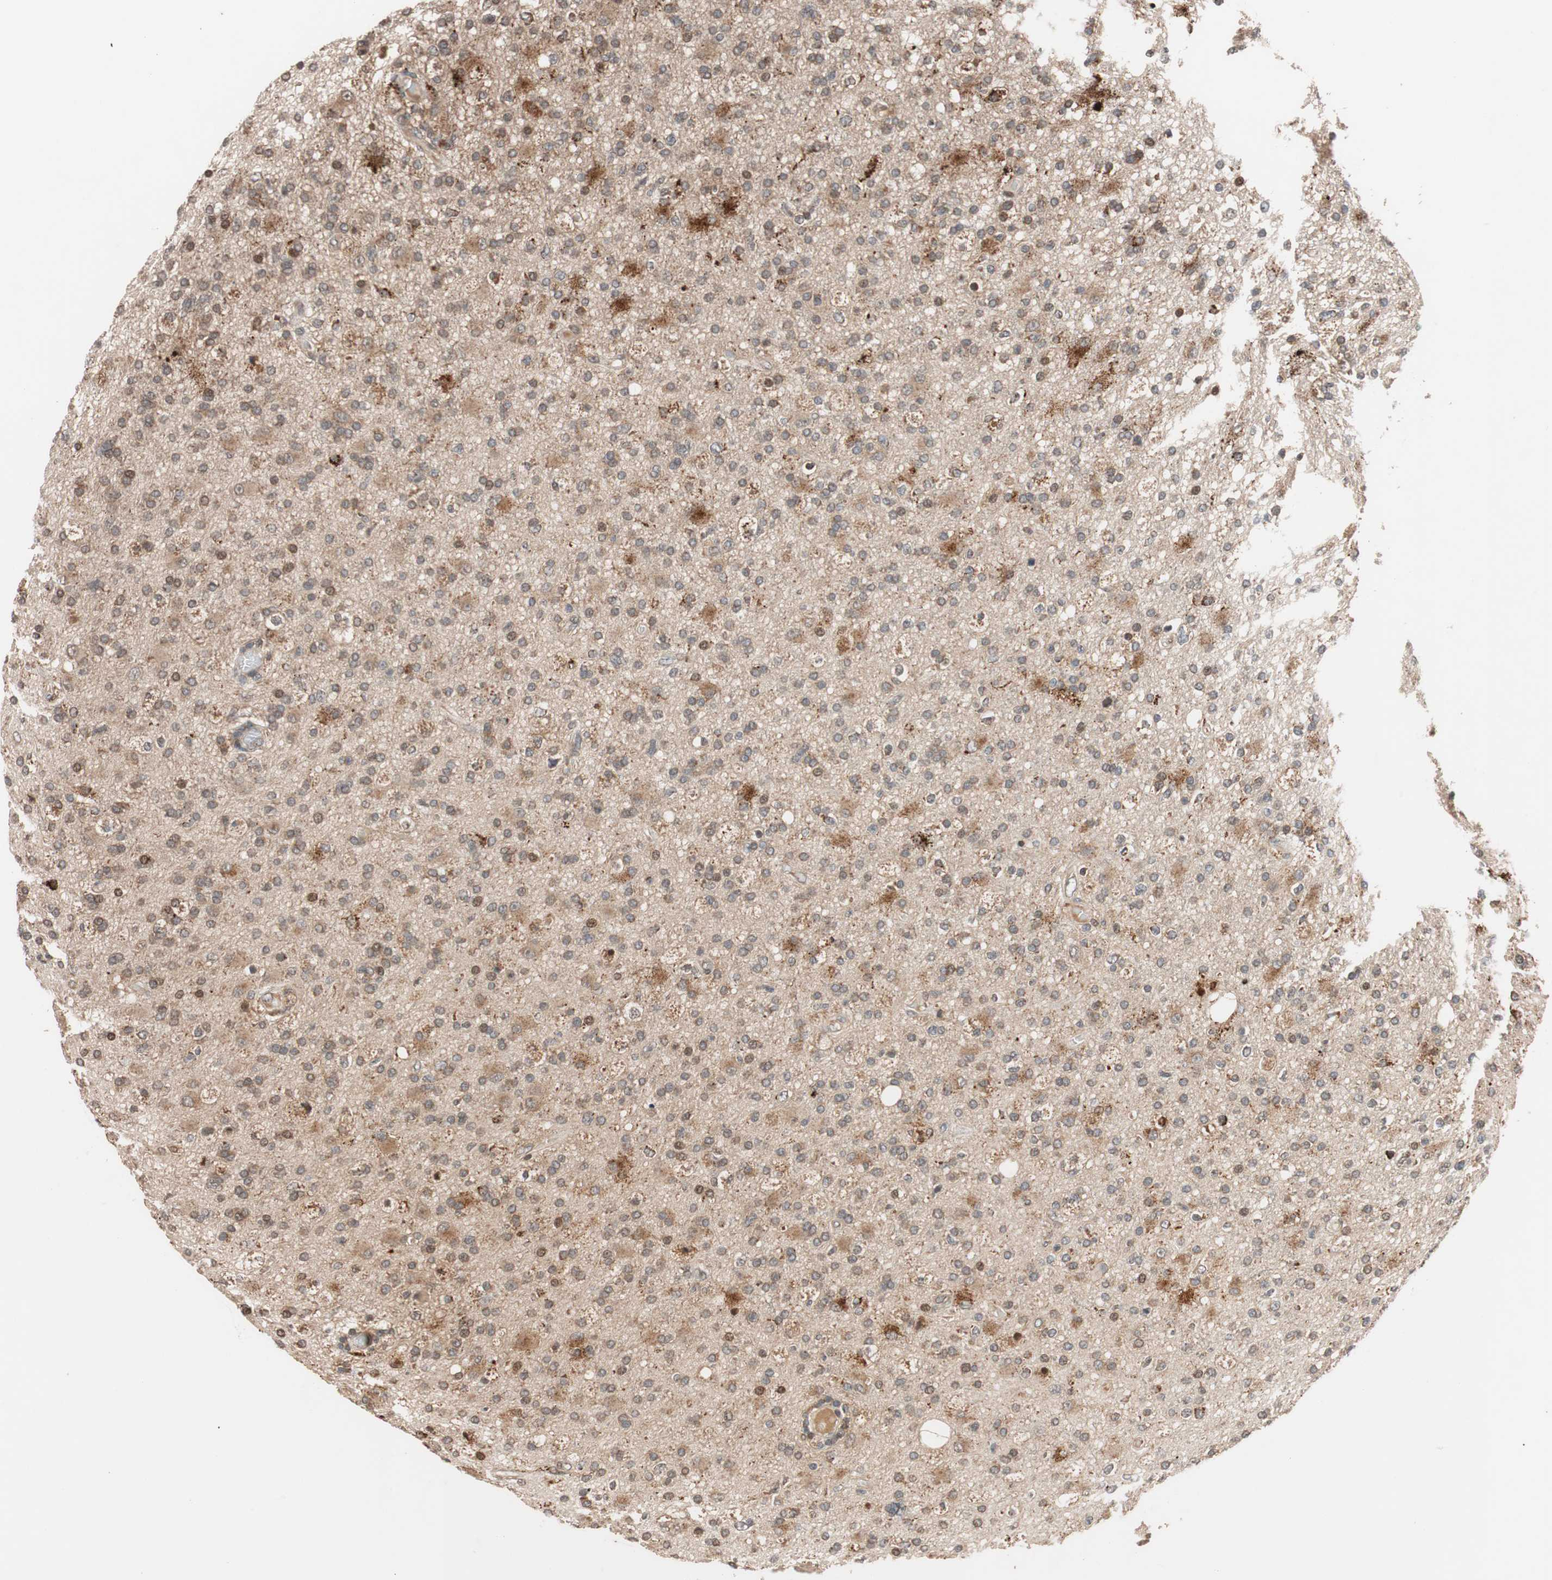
{"staining": {"intensity": "moderate", "quantity": "25%-75%", "location": "cytoplasmic/membranous"}, "tissue": "glioma", "cell_type": "Tumor cells", "image_type": "cancer", "snomed": [{"axis": "morphology", "description": "Glioma, malignant, High grade"}, {"axis": "topography", "description": "Brain"}], "caption": "Immunohistochemistry histopathology image of human glioma stained for a protein (brown), which demonstrates medium levels of moderate cytoplasmic/membranous expression in approximately 25%-75% of tumor cells.", "gene": "NF2", "patient": {"sex": "male", "age": 33}}